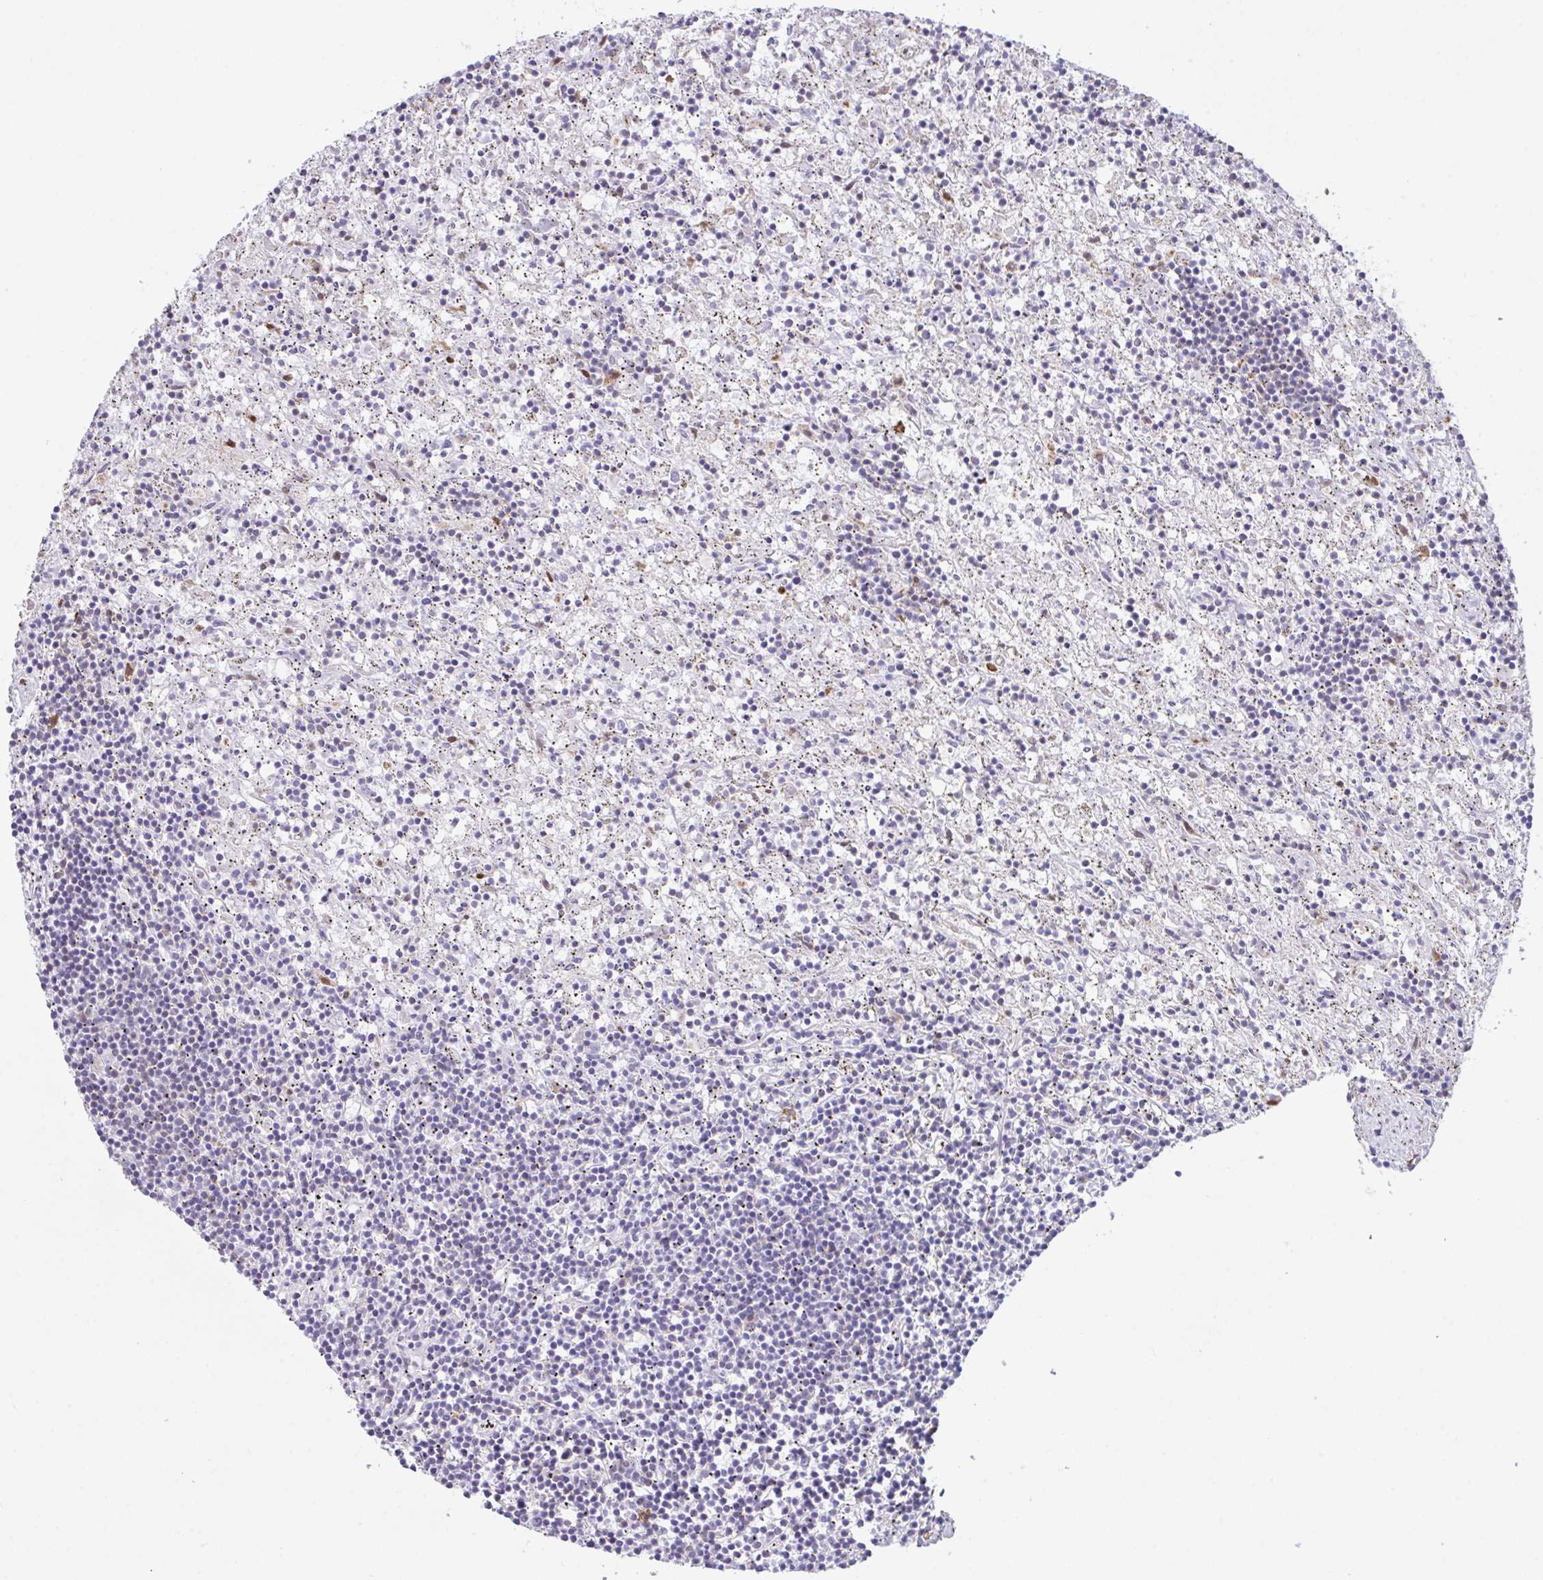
{"staining": {"intensity": "negative", "quantity": "none", "location": "none"}, "tissue": "lymphoma", "cell_type": "Tumor cells", "image_type": "cancer", "snomed": [{"axis": "morphology", "description": "Malignant lymphoma, non-Hodgkin's type, Low grade"}, {"axis": "topography", "description": "Spleen"}], "caption": "Immunohistochemistry (IHC) of human low-grade malignant lymphoma, non-Hodgkin's type demonstrates no staining in tumor cells.", "gene": "BTBD10", "patient": {"sex": "male", "age": 76}}